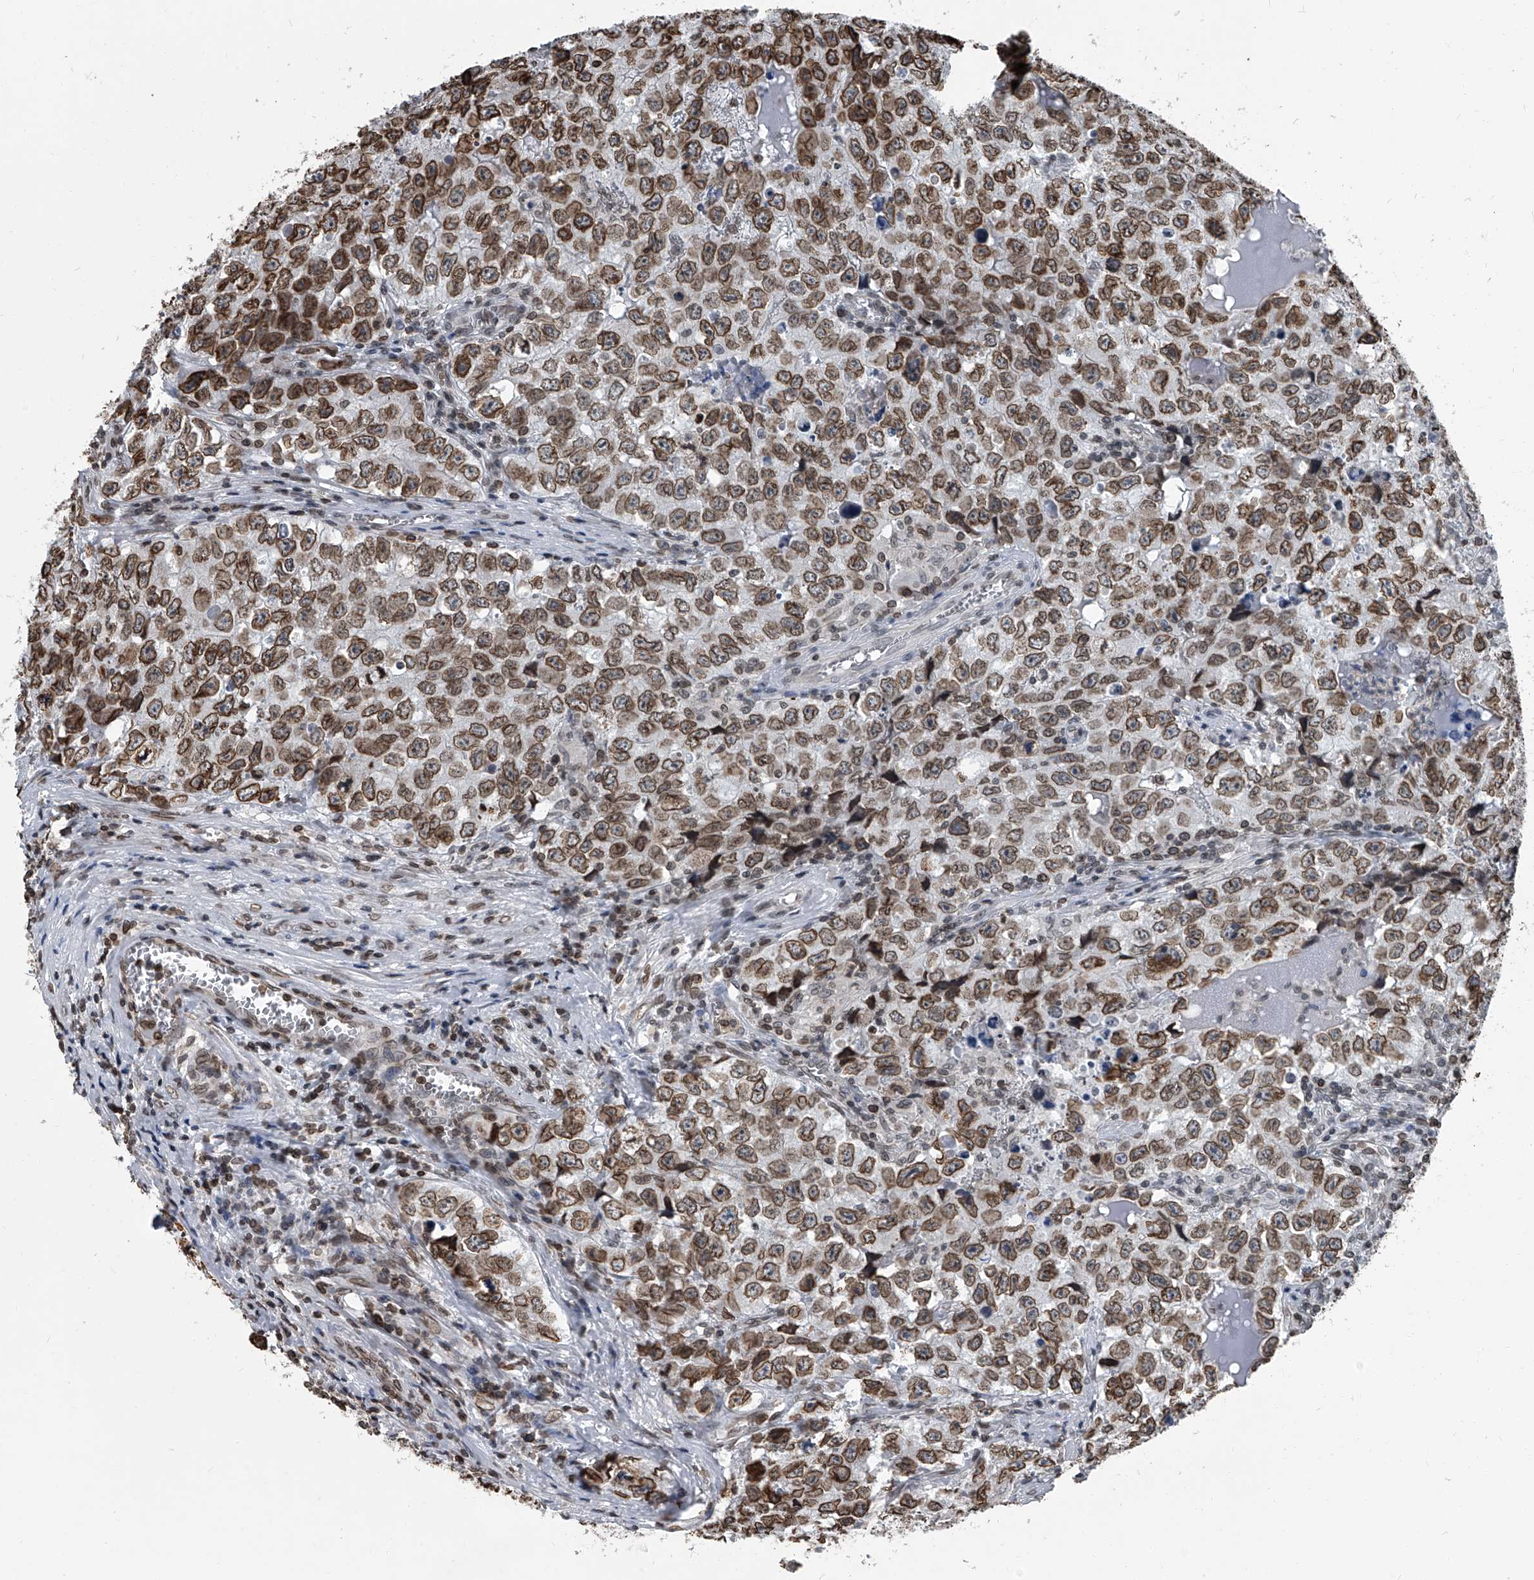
{"staining": {"intensity": "moderate", "quantity": ">75%", "location": "cytoplasmic/membranous,nuclear"}, "tissue": "testis cancer", "cell_type": "Tumor cells", "image_type": "cancer", "snomed": [{"axis": "morphology", "description": "Seminoma, NOS"}, {"axis": "morphology", "description": "Carcinoma, Embryonal, NOS"}, {"axis": "topography", "description": "Testis"}], "caption": "Immunohistochemistry (DAB (3,3'-diaminobenzidine)) staining of testis cancer displays moderate cytoplasmic/membranous and nuclear protein positivity in about >75% of tumor cells.", "gene": "PHF20", "patient": {"sex": "male", "age": 43}}